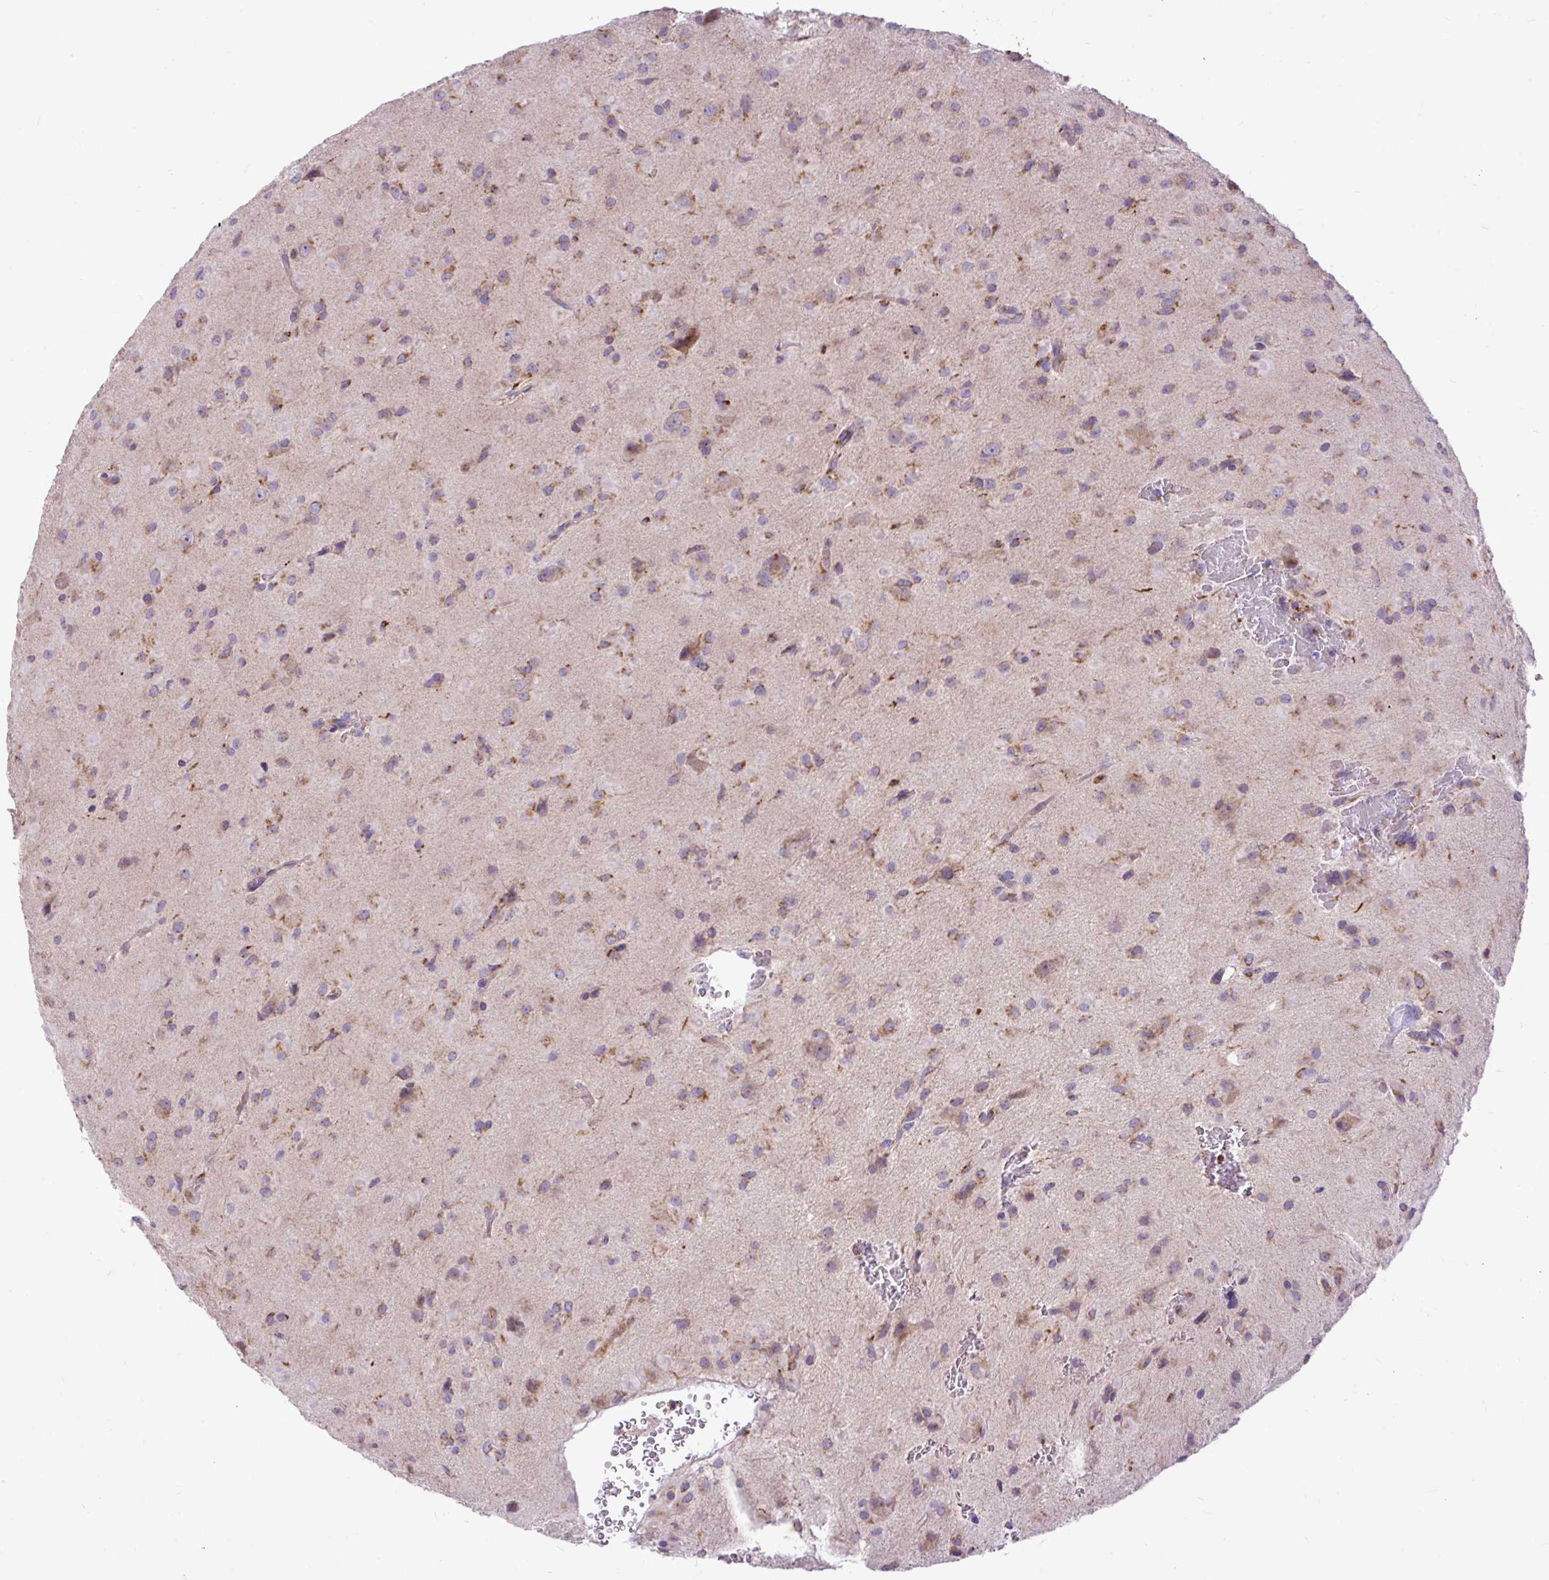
{"staining": {"intensity": "weak", "quantity": ">75%", "location": "cytoplasmic/membranous"}, "tissue": "glioma", "cell_type": "Tumor cells", "image_type": "cancer", "snomed": [{"axis": "morphology", "description": "Glioma, malignant, Low grade"}, {"axis": "topography", "description": "Brain"}], "caption": "Immunohistochemical staining of glioma displays low levels of weak cytoplasmic/membranous protein staining in about >75% of tumor cells. The staining is performed using DAB brown chromogen to label protein expression. The nuclei are counter-stained blue using hematoxylin.", "gene": "TOMM40", "patient": {"sex": "male", "age": 58}}